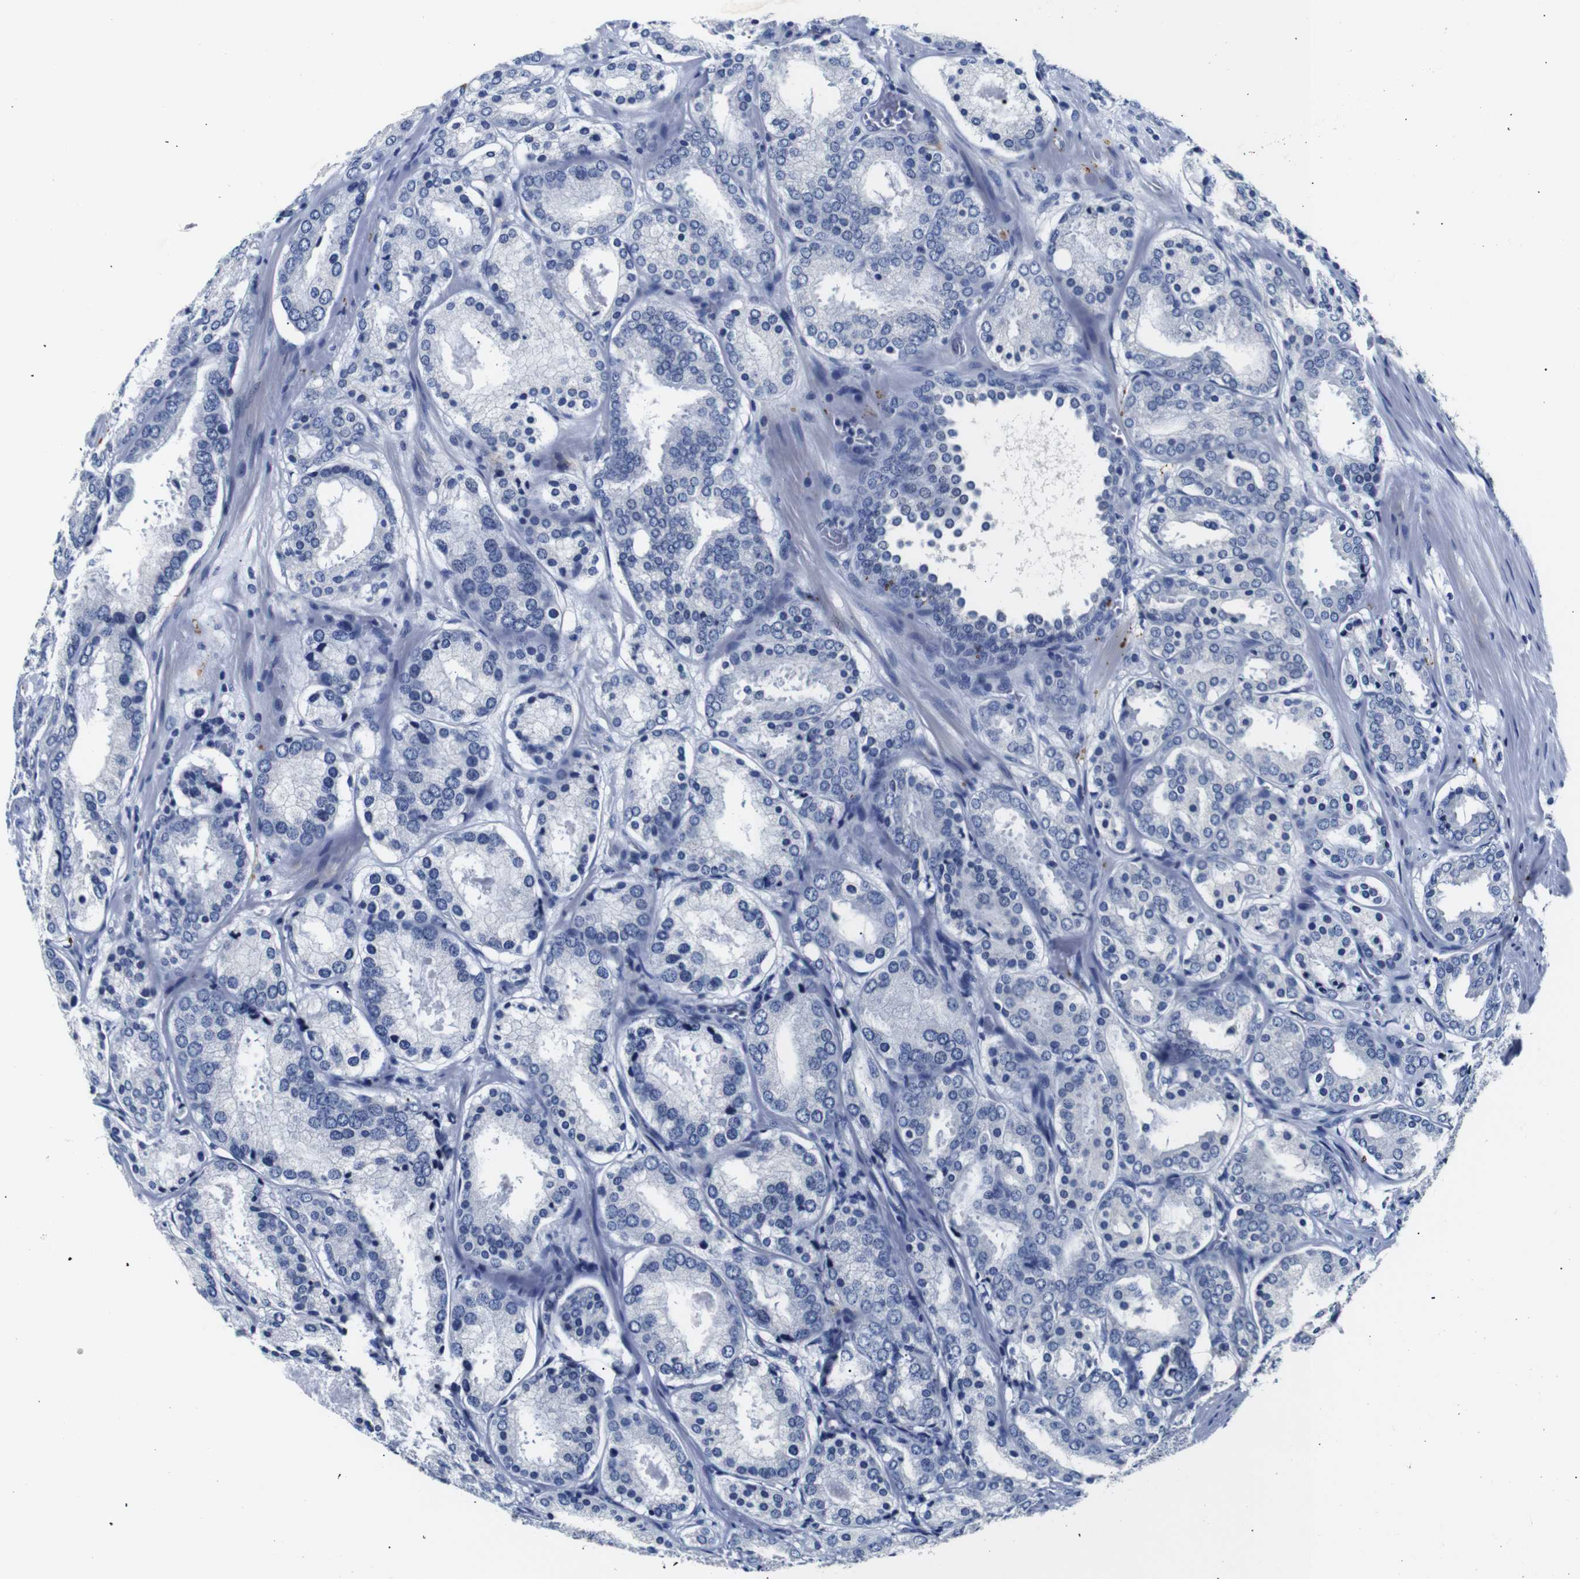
{"staining": {"intensity": "negative", "quantity": "none", "location": "none"}, "tissue": "prostate cancer", "cell_type": "Tumor cells", "image_type": "cancer", "snomed": [{"axis": "morphology", "description": "Adenocarcinoma, Low grade"}, {"axis": "topography", "description": "Prostate"}], "caption": "Adenocarcinoma (low-grade) (prostate) was stained to show a protein in brown. There is no significant staining in tumor cells.", "gene": "GAP43", "patient": {"sex": "male", "age": 69}}